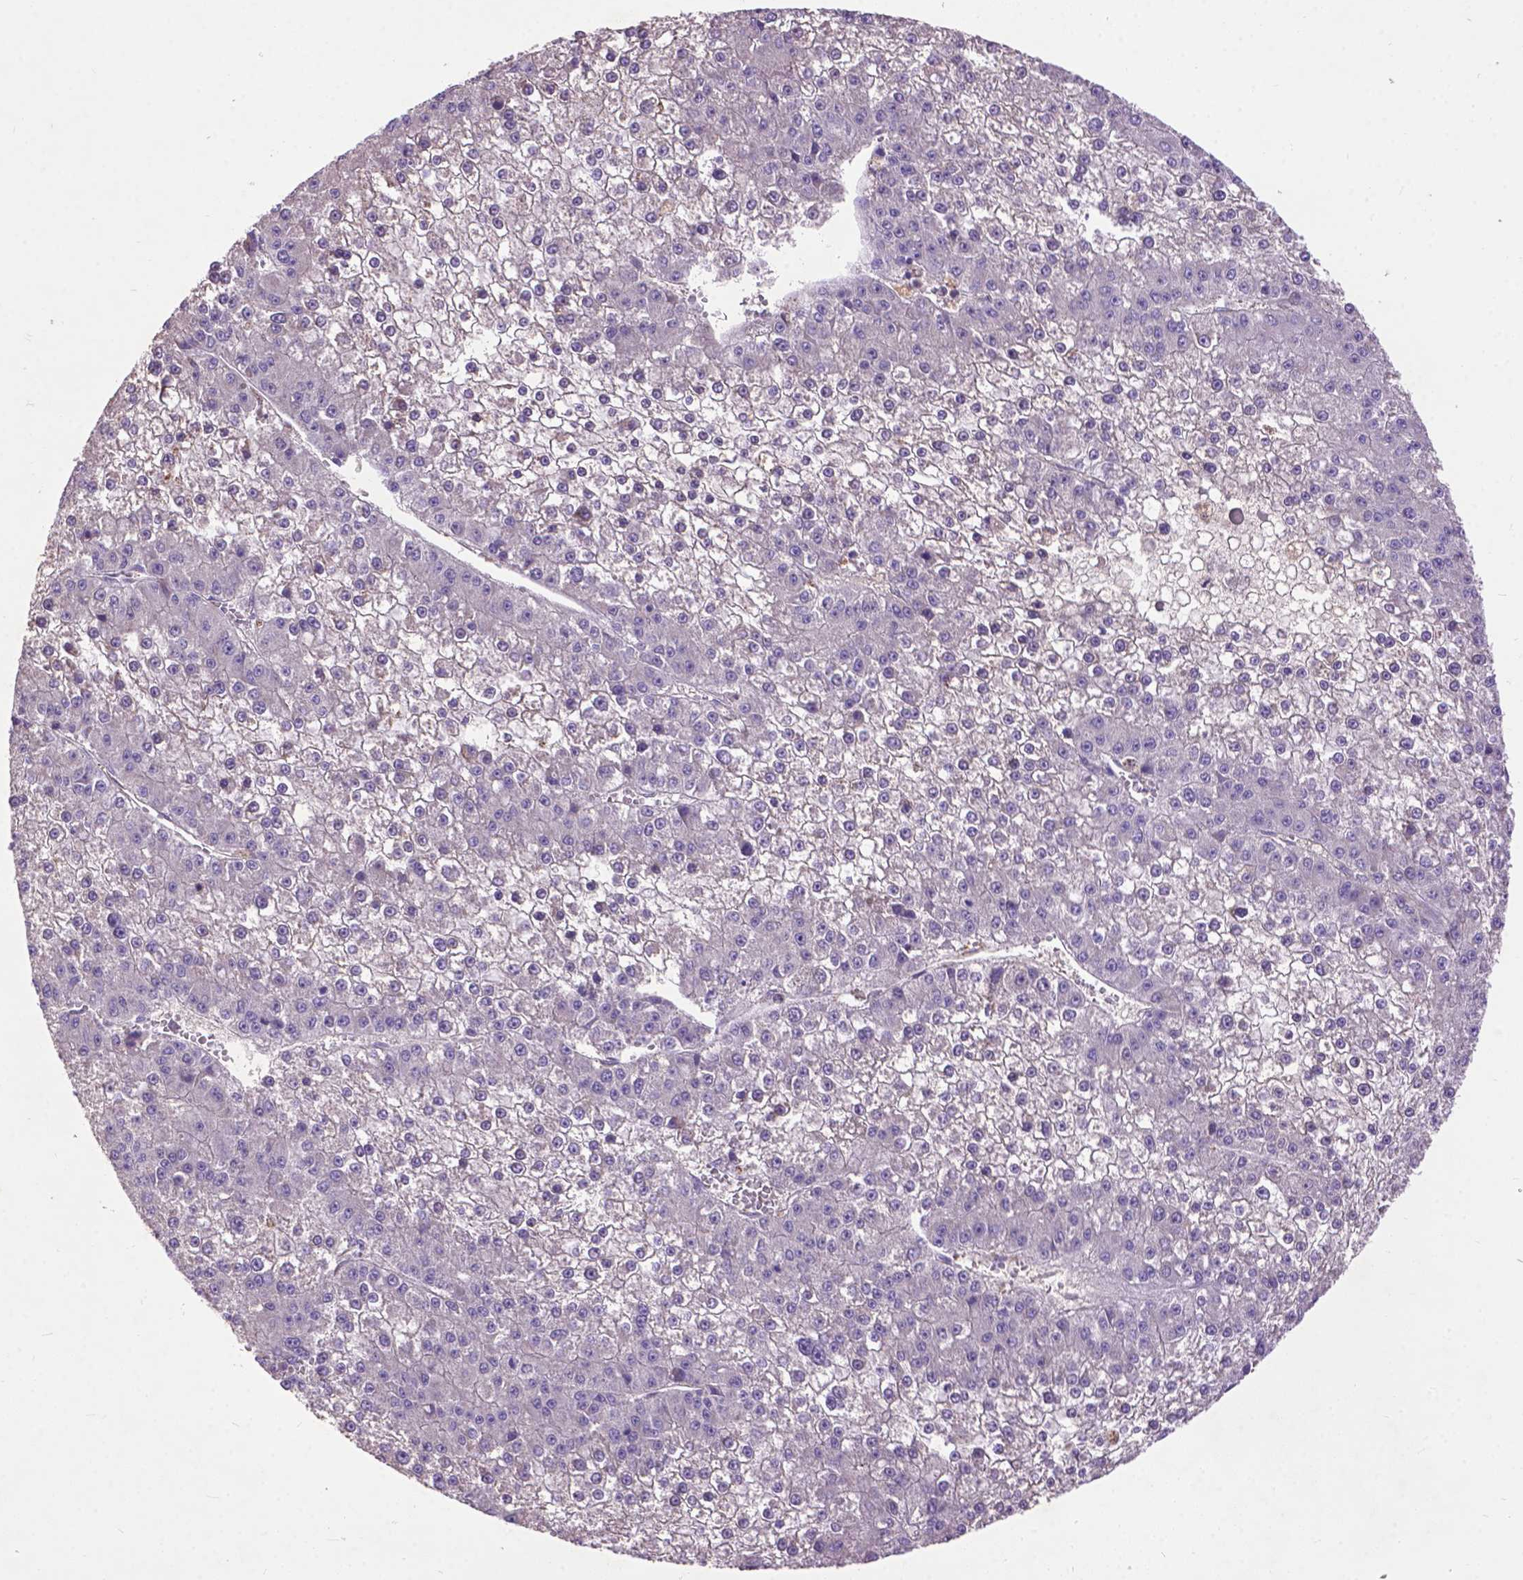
{"staining": {"intensity": "negative", "quantity": "none", "location": "none"}, "tissue": "liver cancer", "cell_type": "Tumor cells", "image_type": "cancer", "snomed": [{"axis": "morphology", "description": "Carcinoma, Hepatocellular, NOS"}, {"axis": "topography", "description": "Liver"}], "caption": "Tumor cells are negative for protein expression in human liver cancer. (Immunohistochemistry, brightfield microscopy, high magnification).", "gene": "ZNF337", "patient": {"sex": "female", "age": 73}}